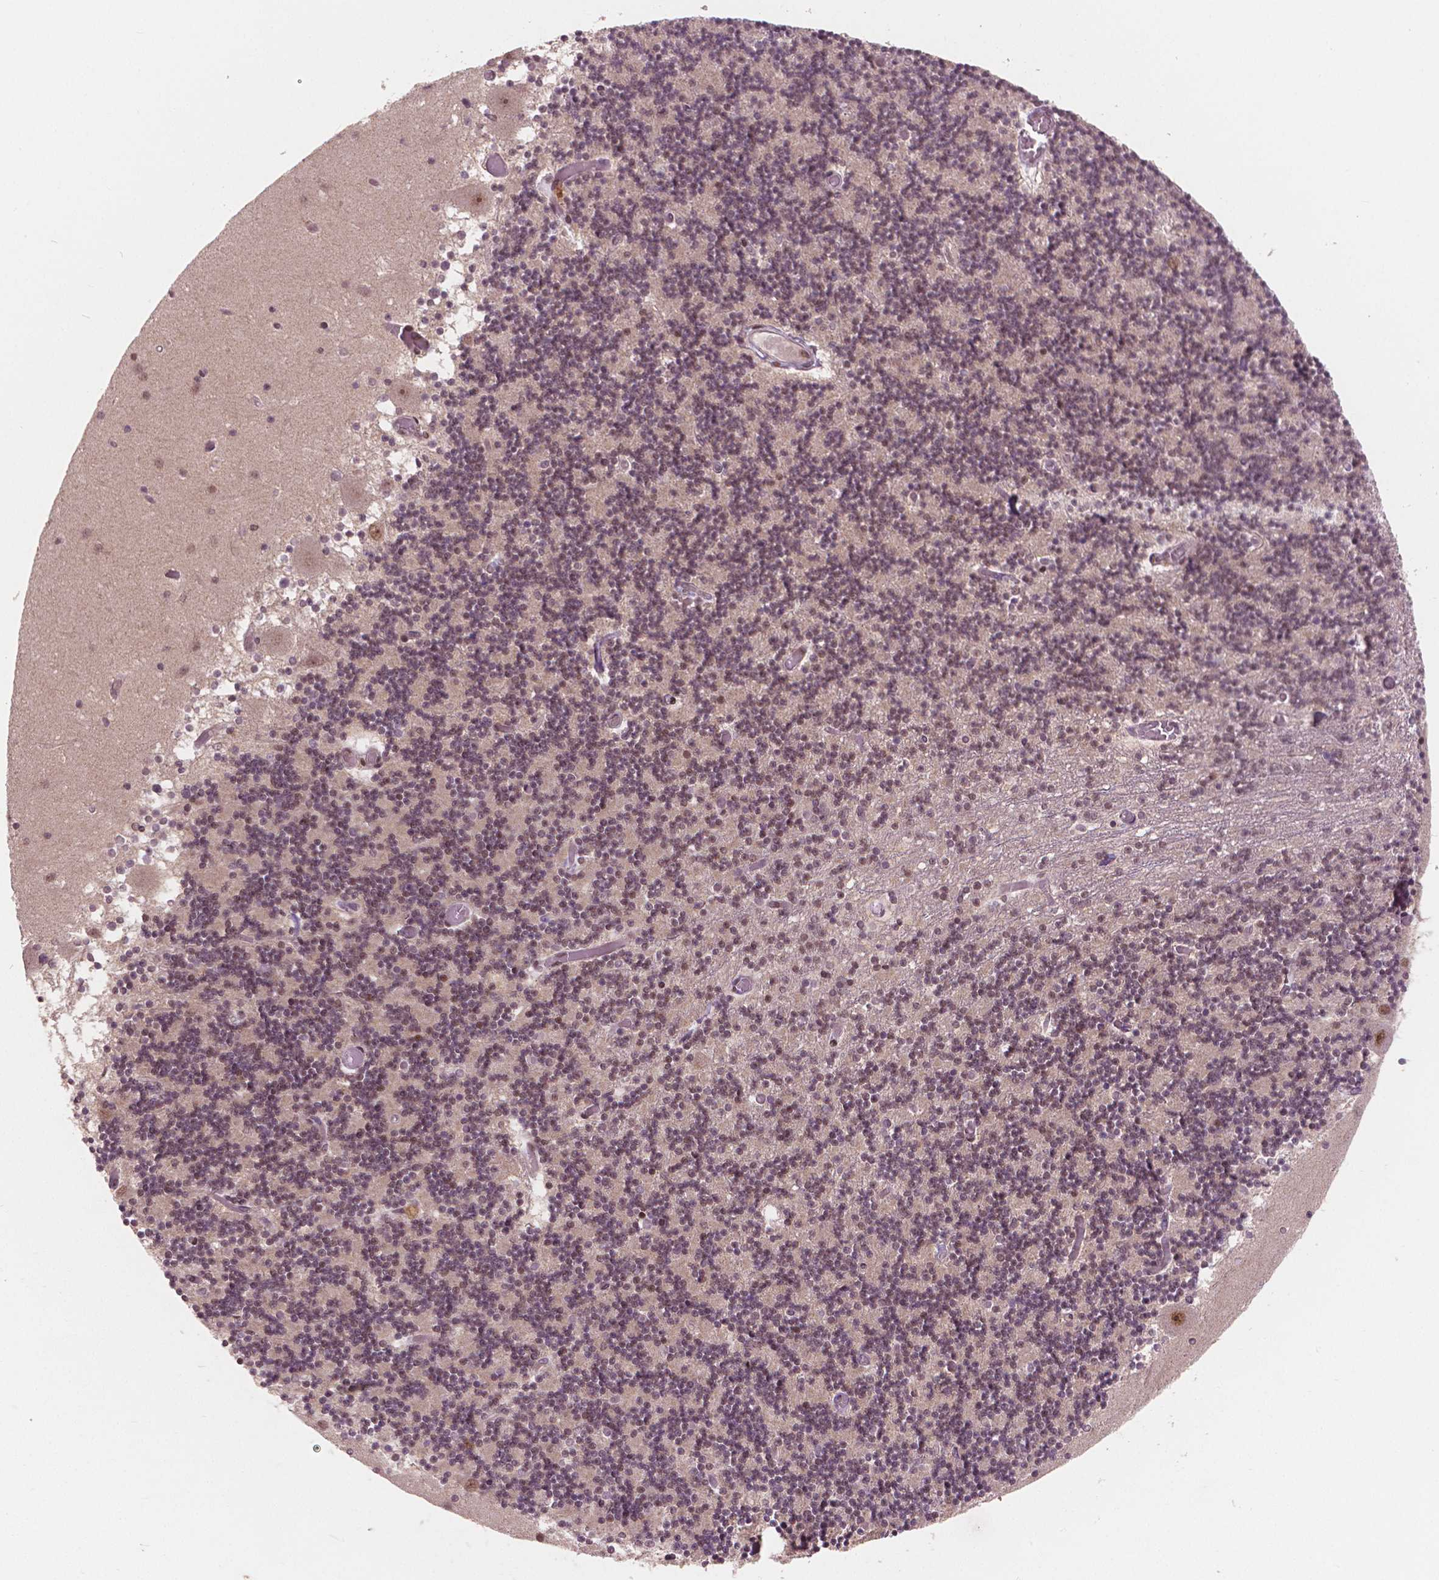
{"staining": {"intensity": "moderate", "quantity": ">75%", "location": "nuclear"}, "tissue": "cerebellum", "cell_type": "Cells in granular layer", "image_type": "normal", "snomed": [{"axis": "morphology", "description": "Normal tissue, NOS"}, {"axis": "topography", "description": "Cerebellum"}], "caption": "Brown immunohistochemical staining in benign cerebellum displays moderate nuclear positivity in about >75% of cells in granular layer. (Brightfield microscopy of DAB IHC at high magnification).", "gene": "NSD2", "patient": {"sex": "female", "age": 28}}